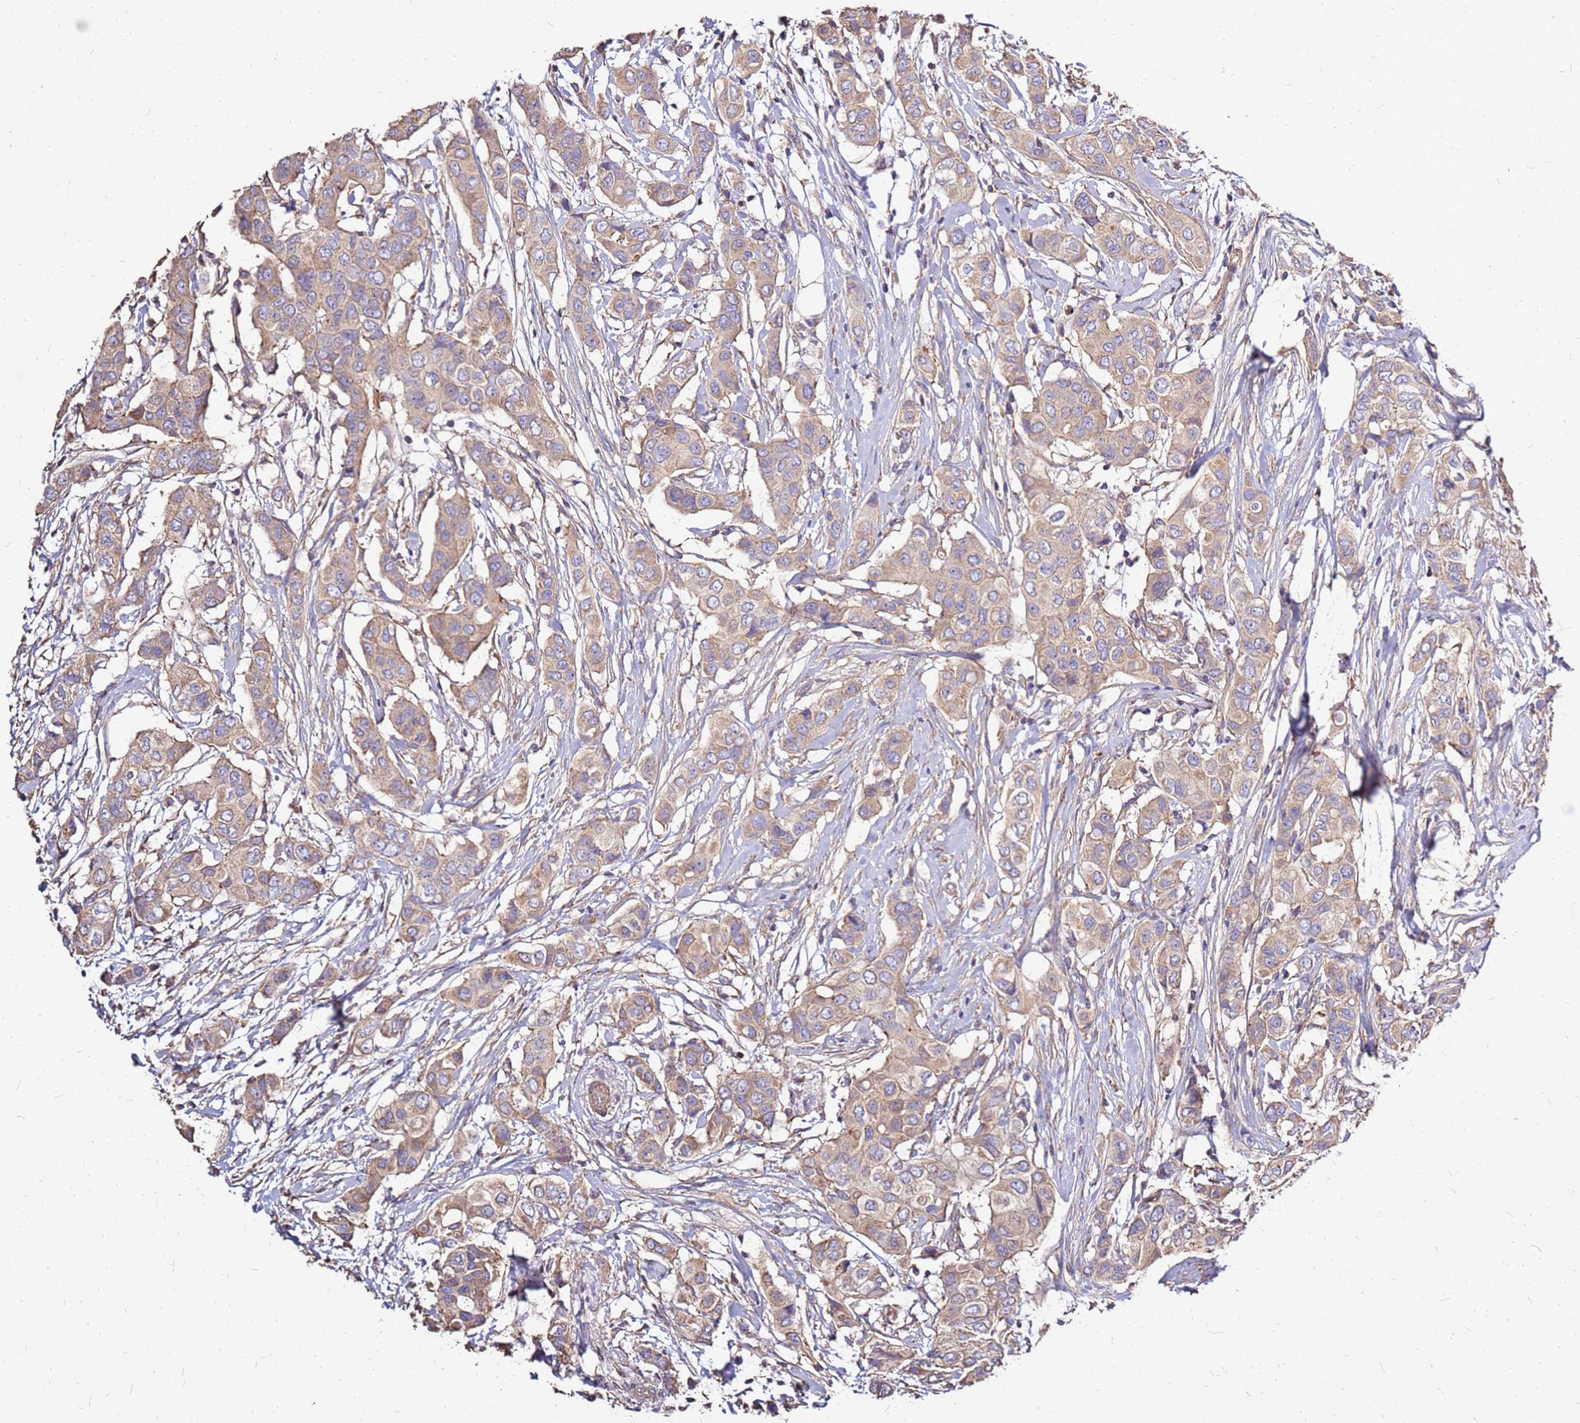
{"staining": {"intensity": "weak", "quantity": ">75%", "location": "cytoplasmic/membranous"}, "tissue": "breast cancer", "cell_type": "Tumor cells", "image_type": "cancer", "snomed": [{"axis": "morphology", "description": "Lobular carcinoma"}, {"axis": "topography", "description": "Breast"}], "caption": "IHC photomicrograph of human breast cancer stained for a protein (brown), which demonstrates low levels of weak cytoplasmic/membranous staining in about >75% of tumor cells.", "gene": "EXD3", "patient": {"sex": "female", "age": 51}}